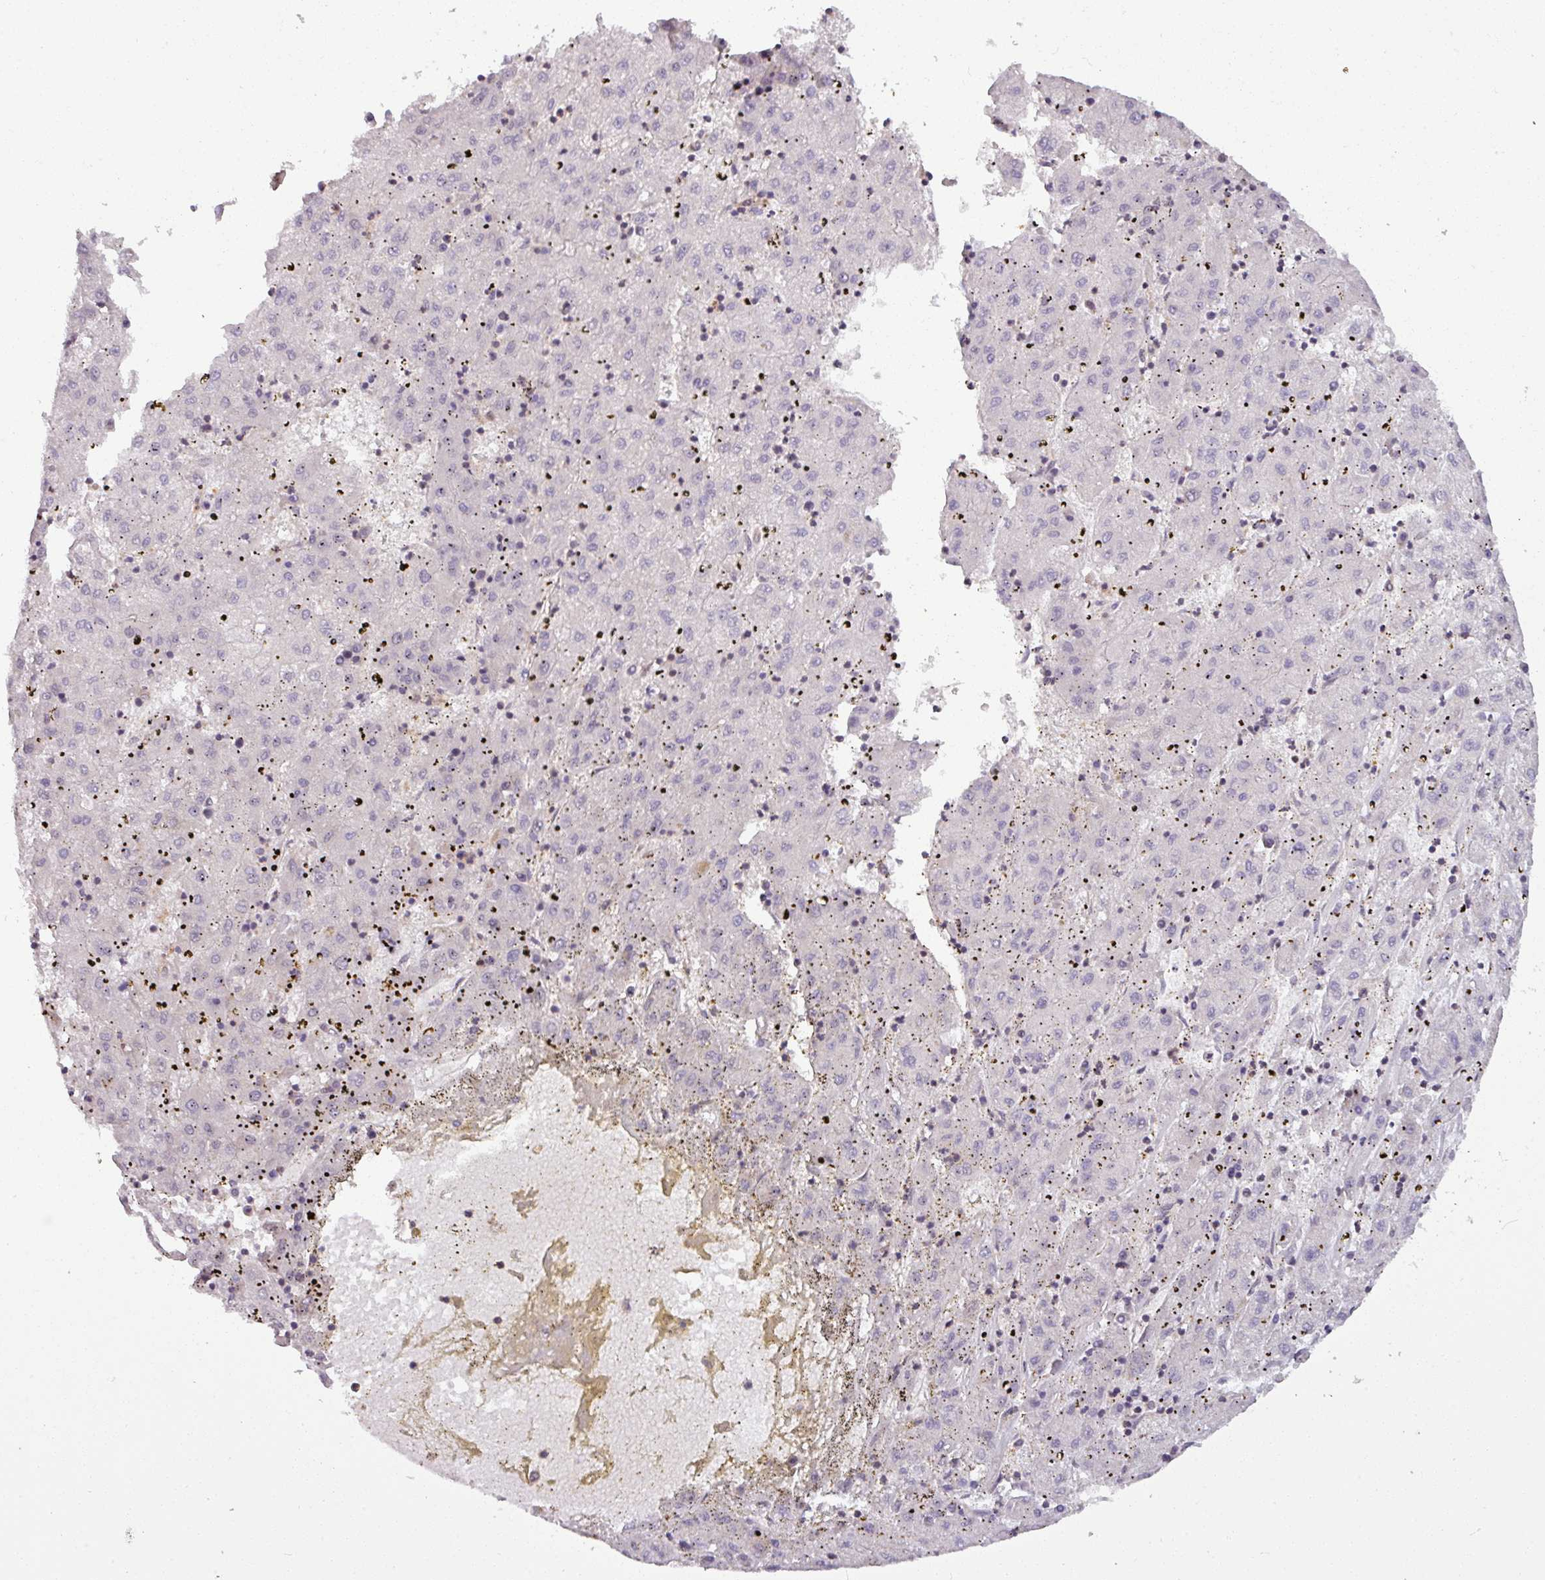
{"staining": {"intensity": "negative", "quantity": "none", "location": "none"}, "tissue": "liver cancer", "cell_type": "Tumor cells", "image_type": "cancer", "snomed": [{"axis": "morphology", "description": "Carcinoma, Hepatocellular, NOS"}, {"axis": "topography", "description": "Liver"}], "caption": "This is a image of immunohistochemistry staining of hepatocellular carcinoma (liver), which shows no expression in tumor cells. The staining is performed using DAB brown chromogen with nuclei counter-stained in using hematoxylin.", "gene": "TUSC3", "patient": {"sex": "male", "age": 72}}